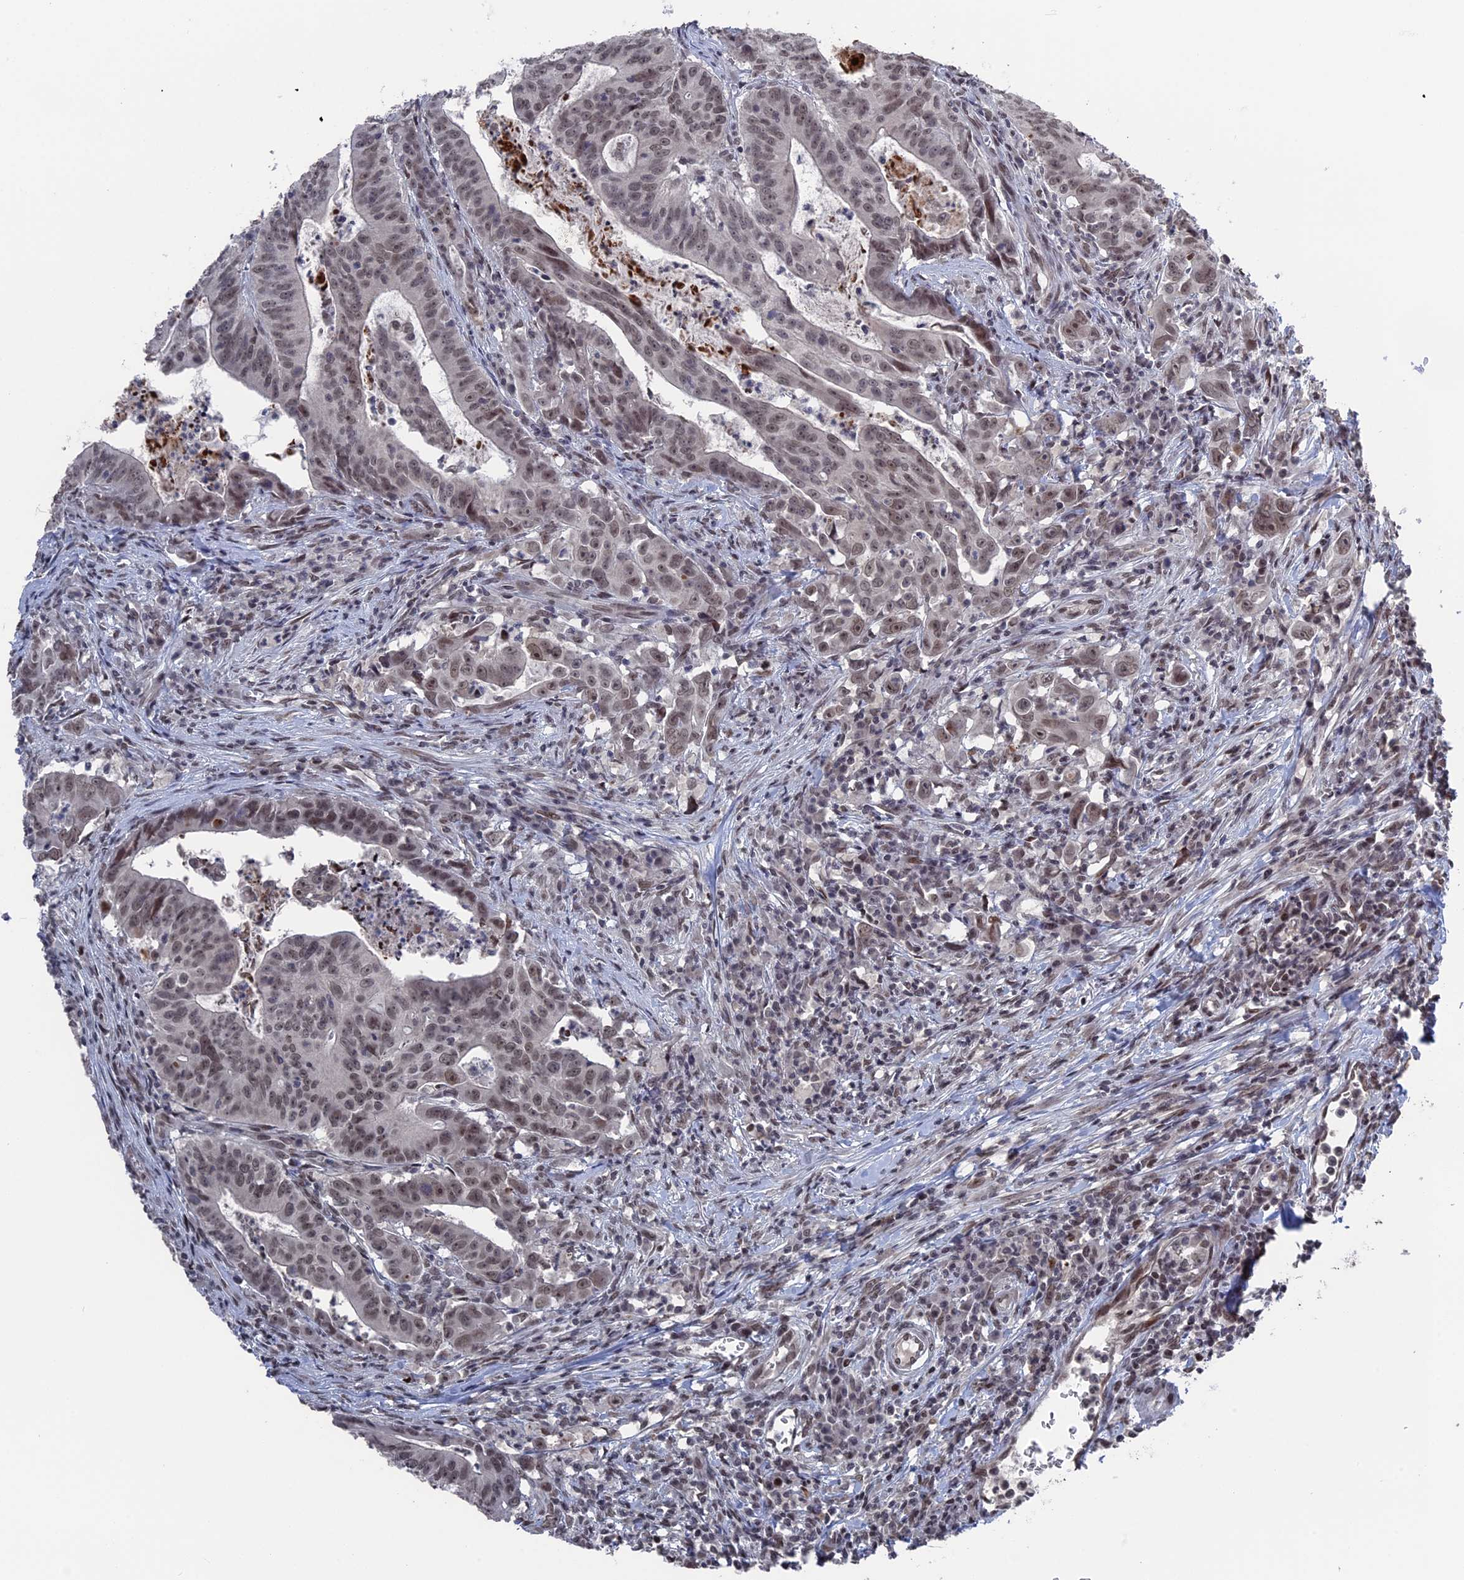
{"staining": {"intensity": "weak", "quantity": ">75%", "location": "nuclear"}, "tissue": "colorectal cancer", "cell_type": "Tumor cells", "image_type": "cancer", "snomed": [{"axis": "morphology", "description": "Adenocarcinoma, NOS"}, {"axis": "topography", "description": "Rectum"}], "caption": "This image displays immunohistochemistry staining of colorectal cancer (adenocarcinoma), with low weak nuclear staining in approximately >75% of tumor cells.", "gene": "NR2C2AP", "patient": {"sex": "male", "age": 69}}